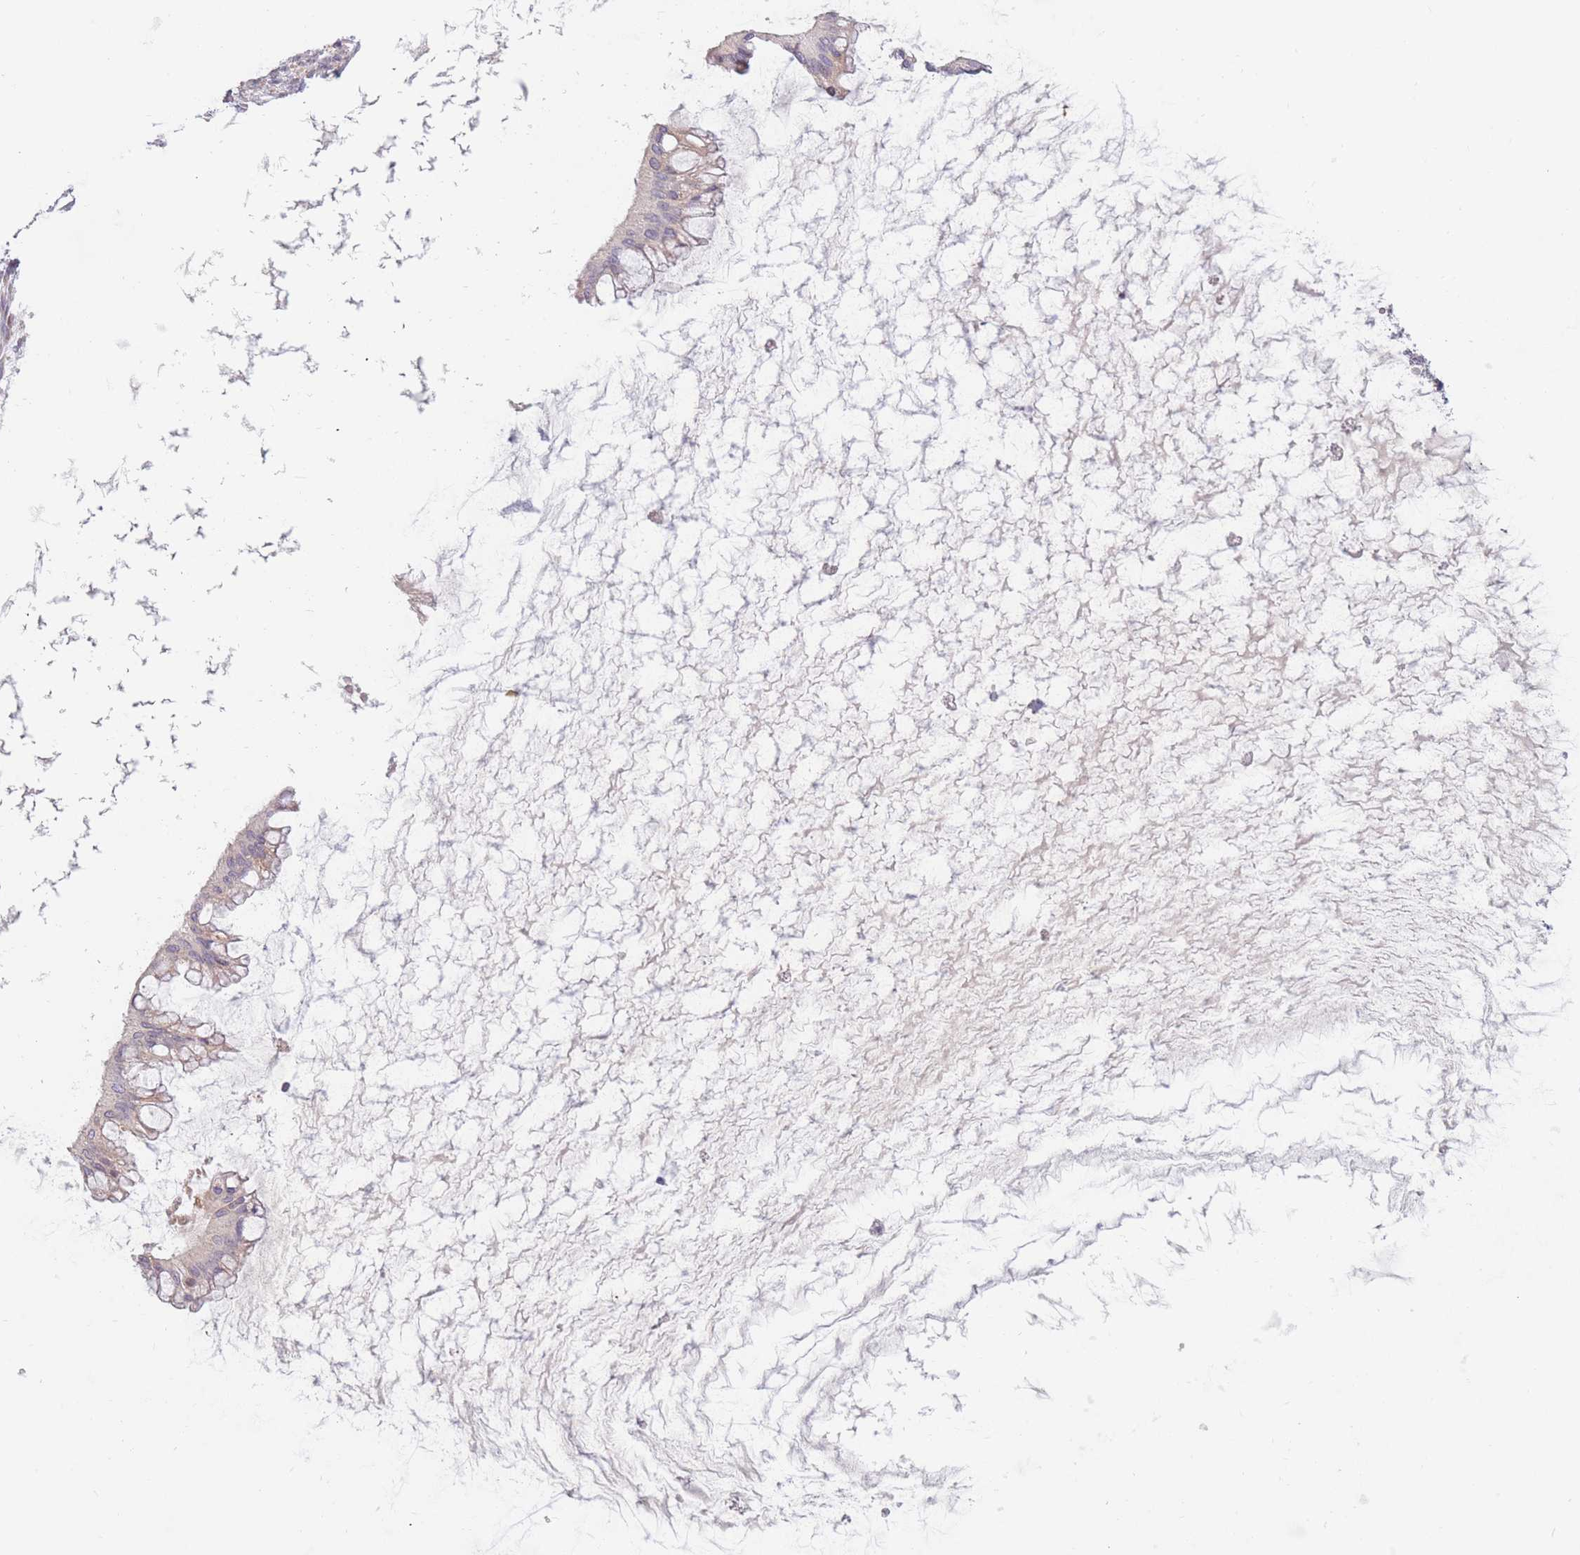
{"staining": {"intensity": "weak", "quantity": "<25%", "location": "cytoplasmic/membranous"}, "tissue": "ovarian cancer", "cell_type": "Tumor cells", "image_type": "cancer", "snomed": [{"axis": "morphology", "description": "Cystadenocarcinoma, mucinous, NOS"}, {"axis": "topography", "description": "Ovary"}], "caption": "Ovarian cancer was stained to show a protein in brown. There is no significant expression in tumor cells.", "gene": "CCNQ", "patient": {"sex": "female", "age": 73}}